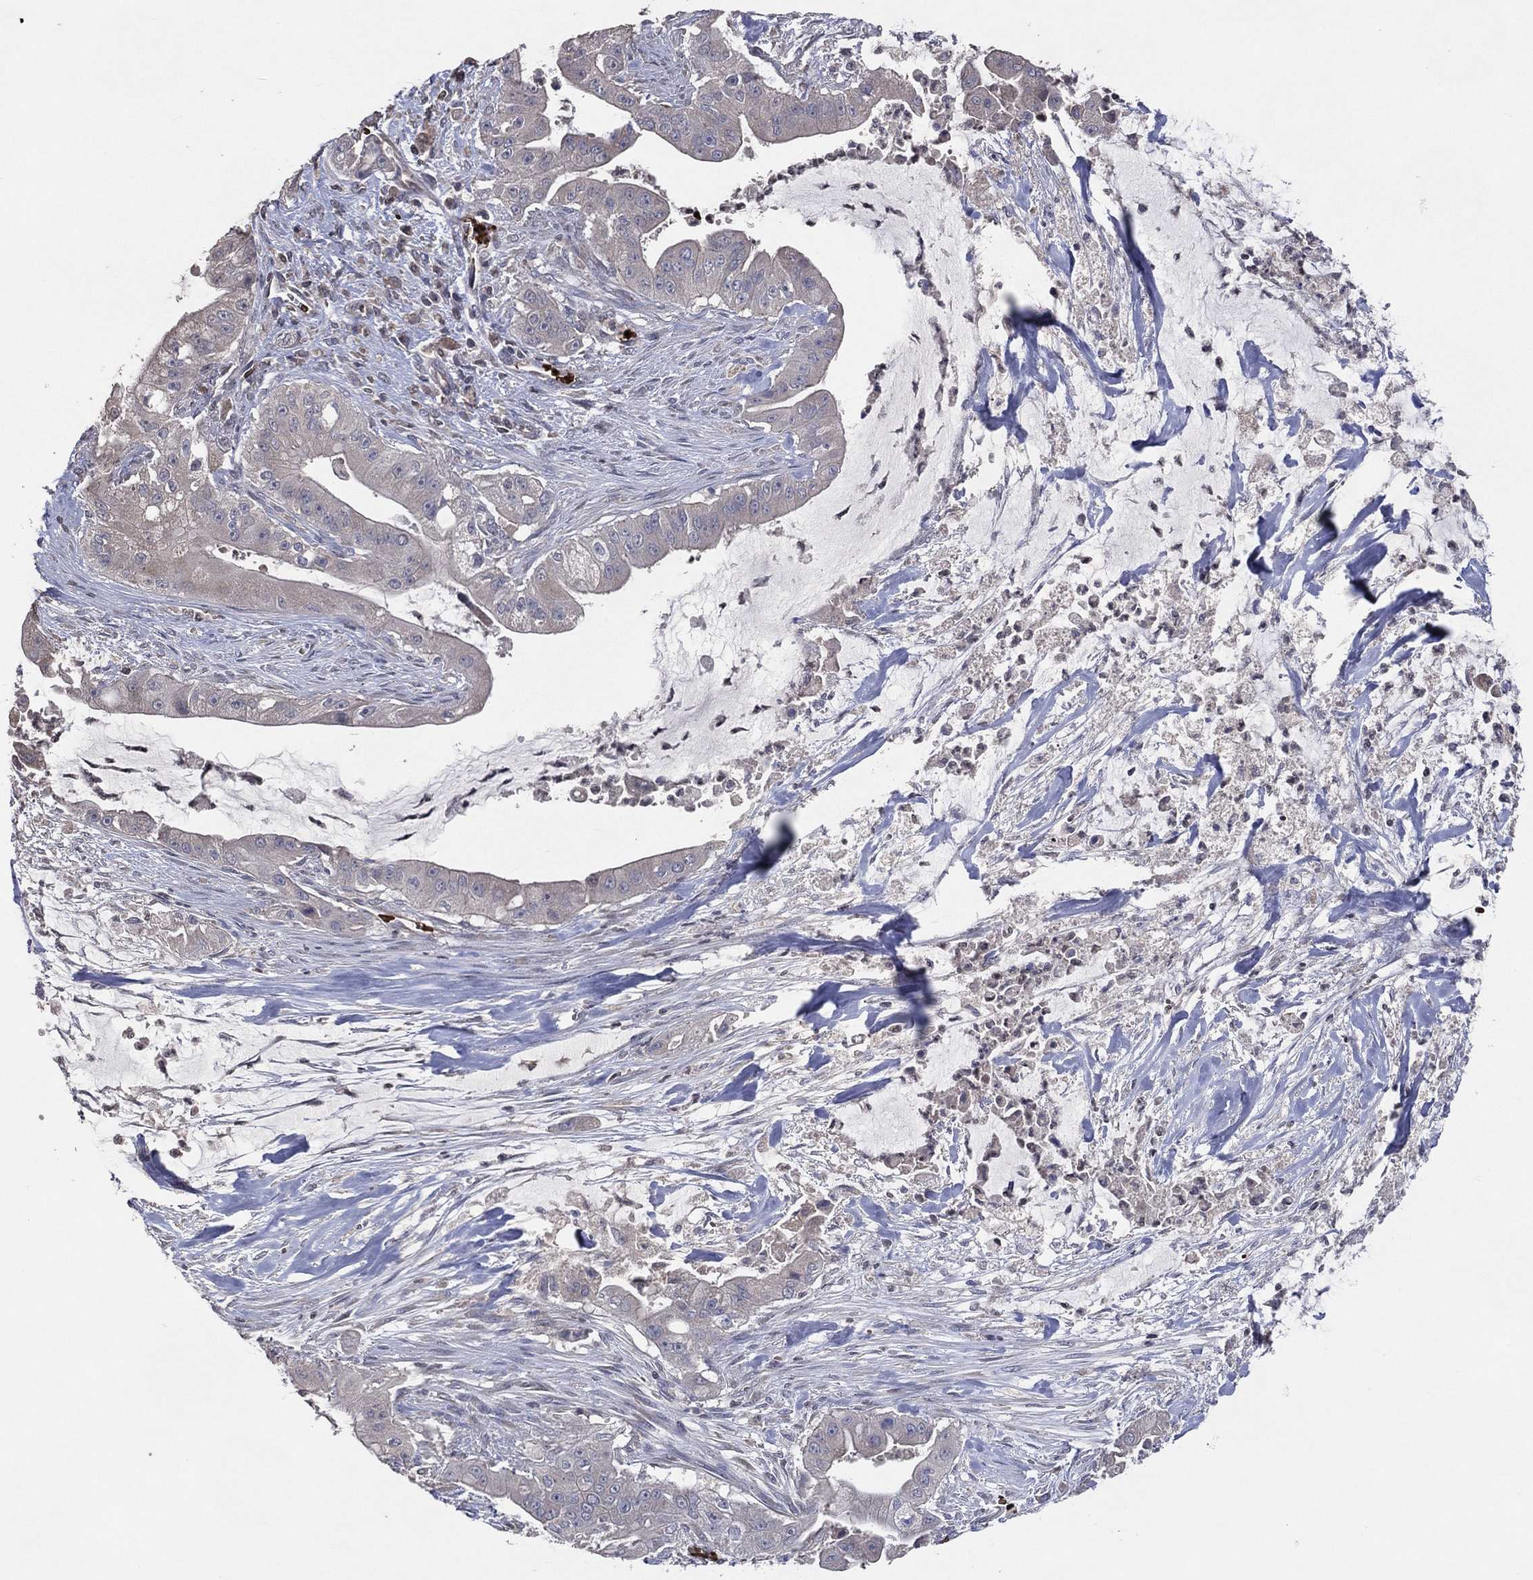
{"staining": {"intensity": "negative", "quantity": "none", "location": "none"}, "tissue": "pancreatic cancer", "cell_type": "Tumor cells", "image_type": "cancer", "snomed": [{"axis": "morphology", "description": "Normal tissue, NOS"}, {"axis": "morphology", "description": "Inflammation, NOS"}, {"axis": "morphology", "description": "Adenocarcinoma, NOS"}, {"axis": "topography", "description": "Pancreas"}], "caption": "The immunohistochemistry (IHC) micrograph has no significant positivity in tumor cells of pancreatic cancer tissue.", "gene": "DNAH7", "patient": {"sex": "male", "age": 57}}